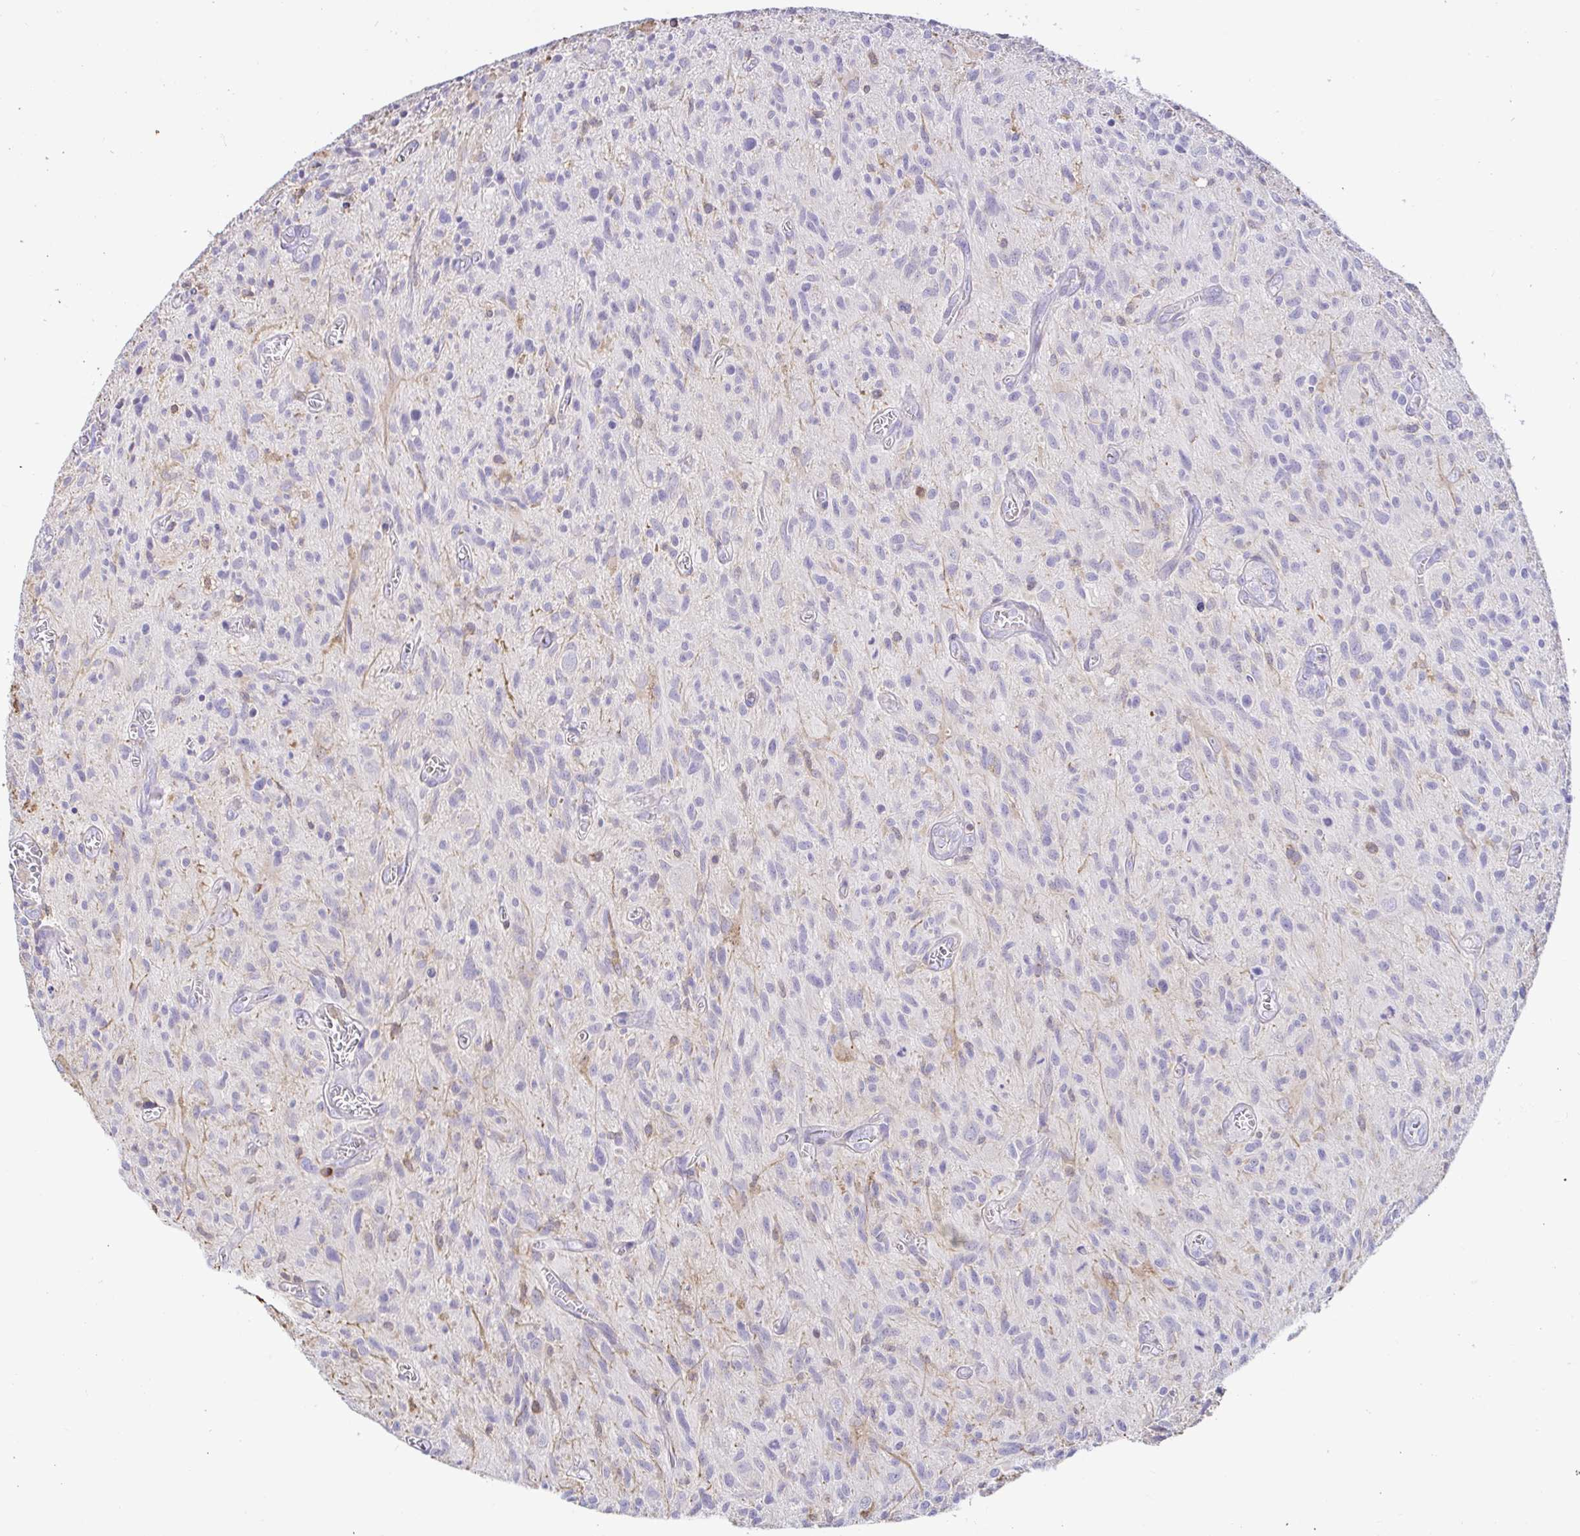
{"staining": {"intensity": "negative", "quantity": "none", "location": "none"}, "tissue": "glioma", "cell_type": "Tumor cells", "image_type": "cancer", "snomed": [{"axis": "morphology", "description": "Glioma, malignant, High grade"}, {"axis": "topography", "description": "Brain"}], "caption": "High power microscopy micrograph of an IHC image of malignant high-grade glioma, revealing no significant expression in tumor cells.", "gene": "SKAP1", "patient": {"sex": "male", "age": 75}}